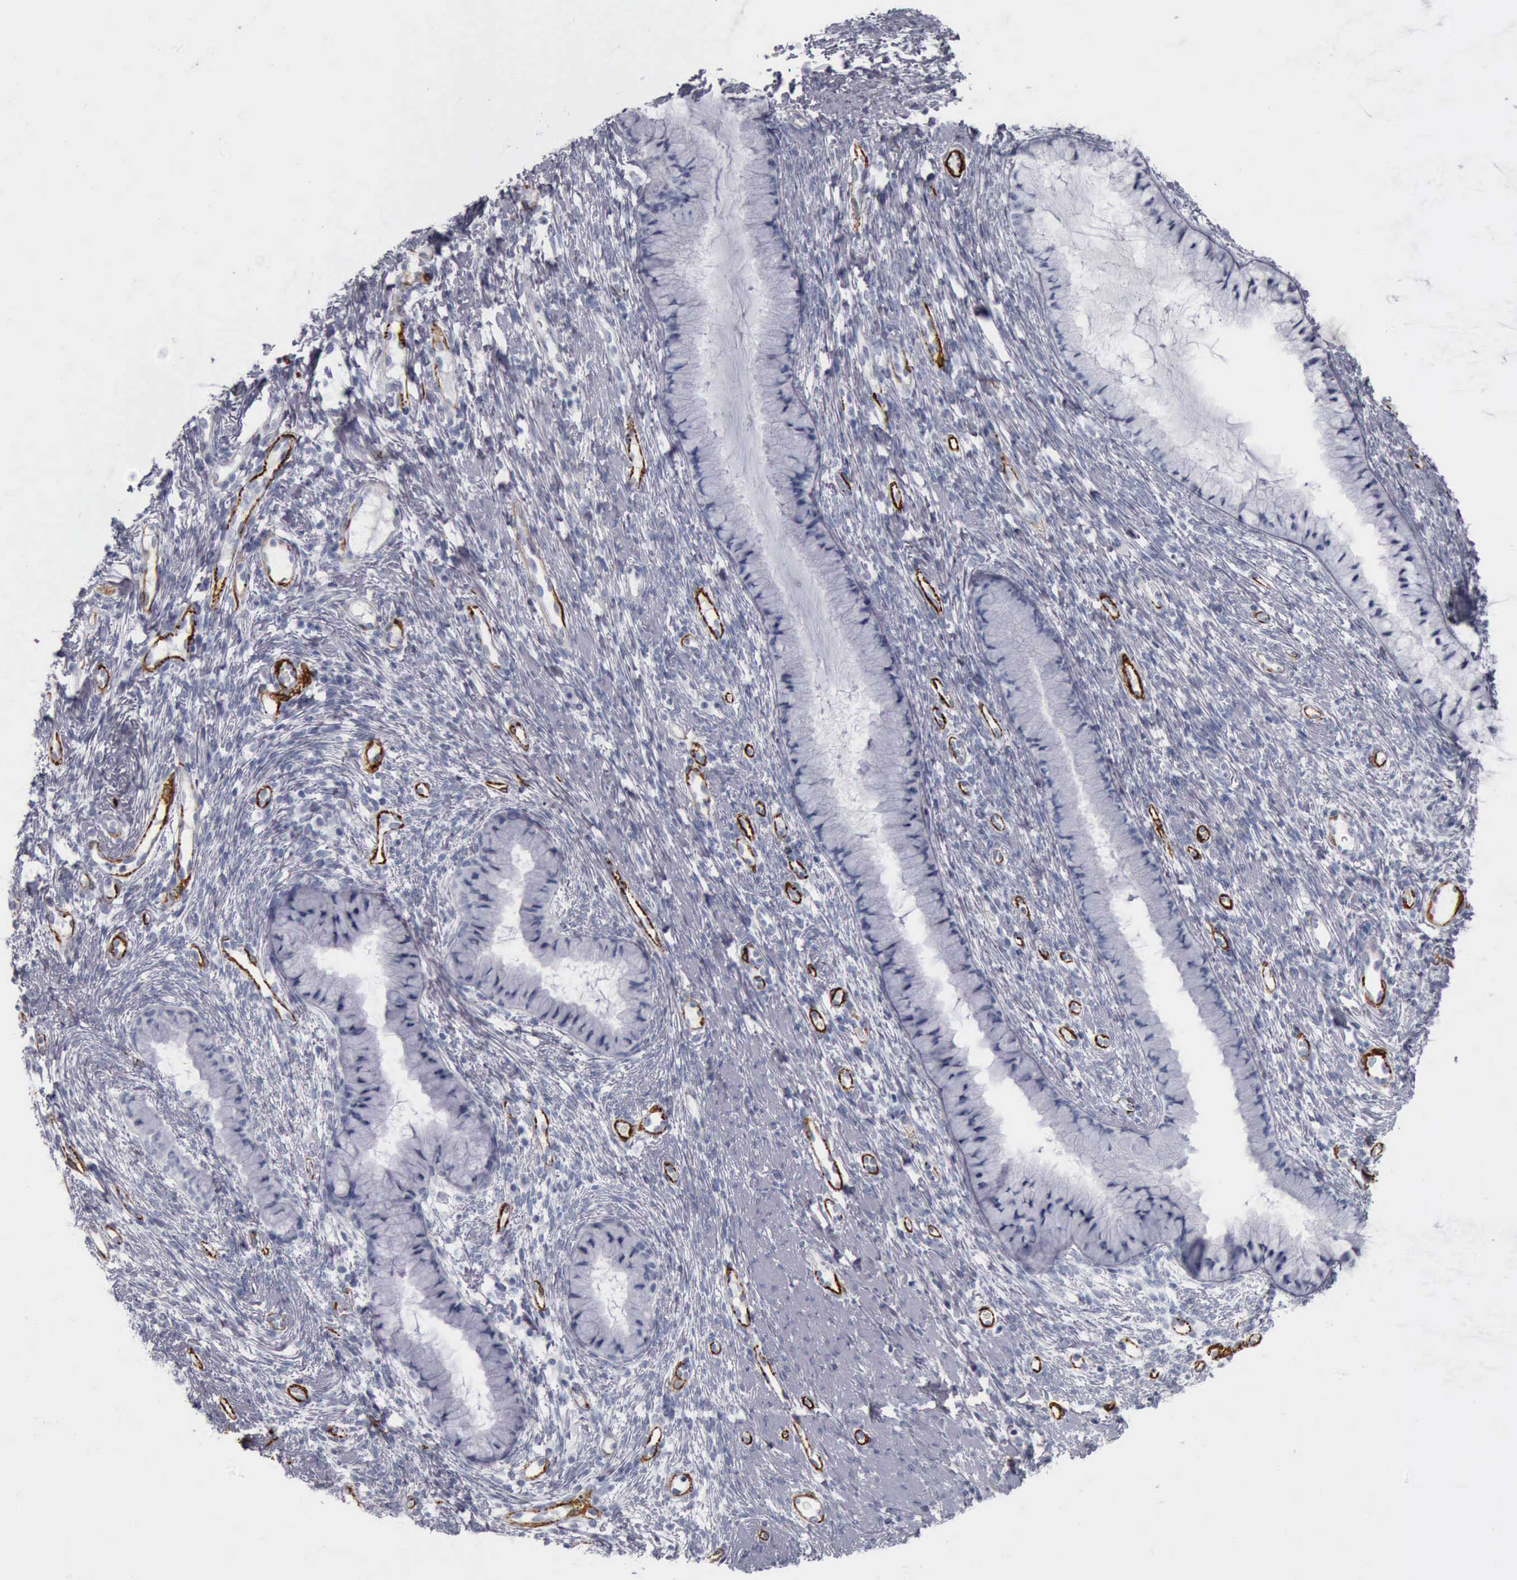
{"staining": {"intensity": "negative", "quantity": "none", "location": "none"}, "tissue": "cervix", "cell_type": "Glandular cells", "image_type": "normal", "snomed": [{"axis": "morphology", "description": "Normal tissue, NOS"}, {"axis": "topography", "description": "Cervix"}], "caption": "An immunohistochemistry (IHC) image of normal cervix is shown. There is no staining in glandular cells of cervix. Nuclei are stained in blue.", "gene": "CALD1", "patient": {"sex": "female", "age": 82}}